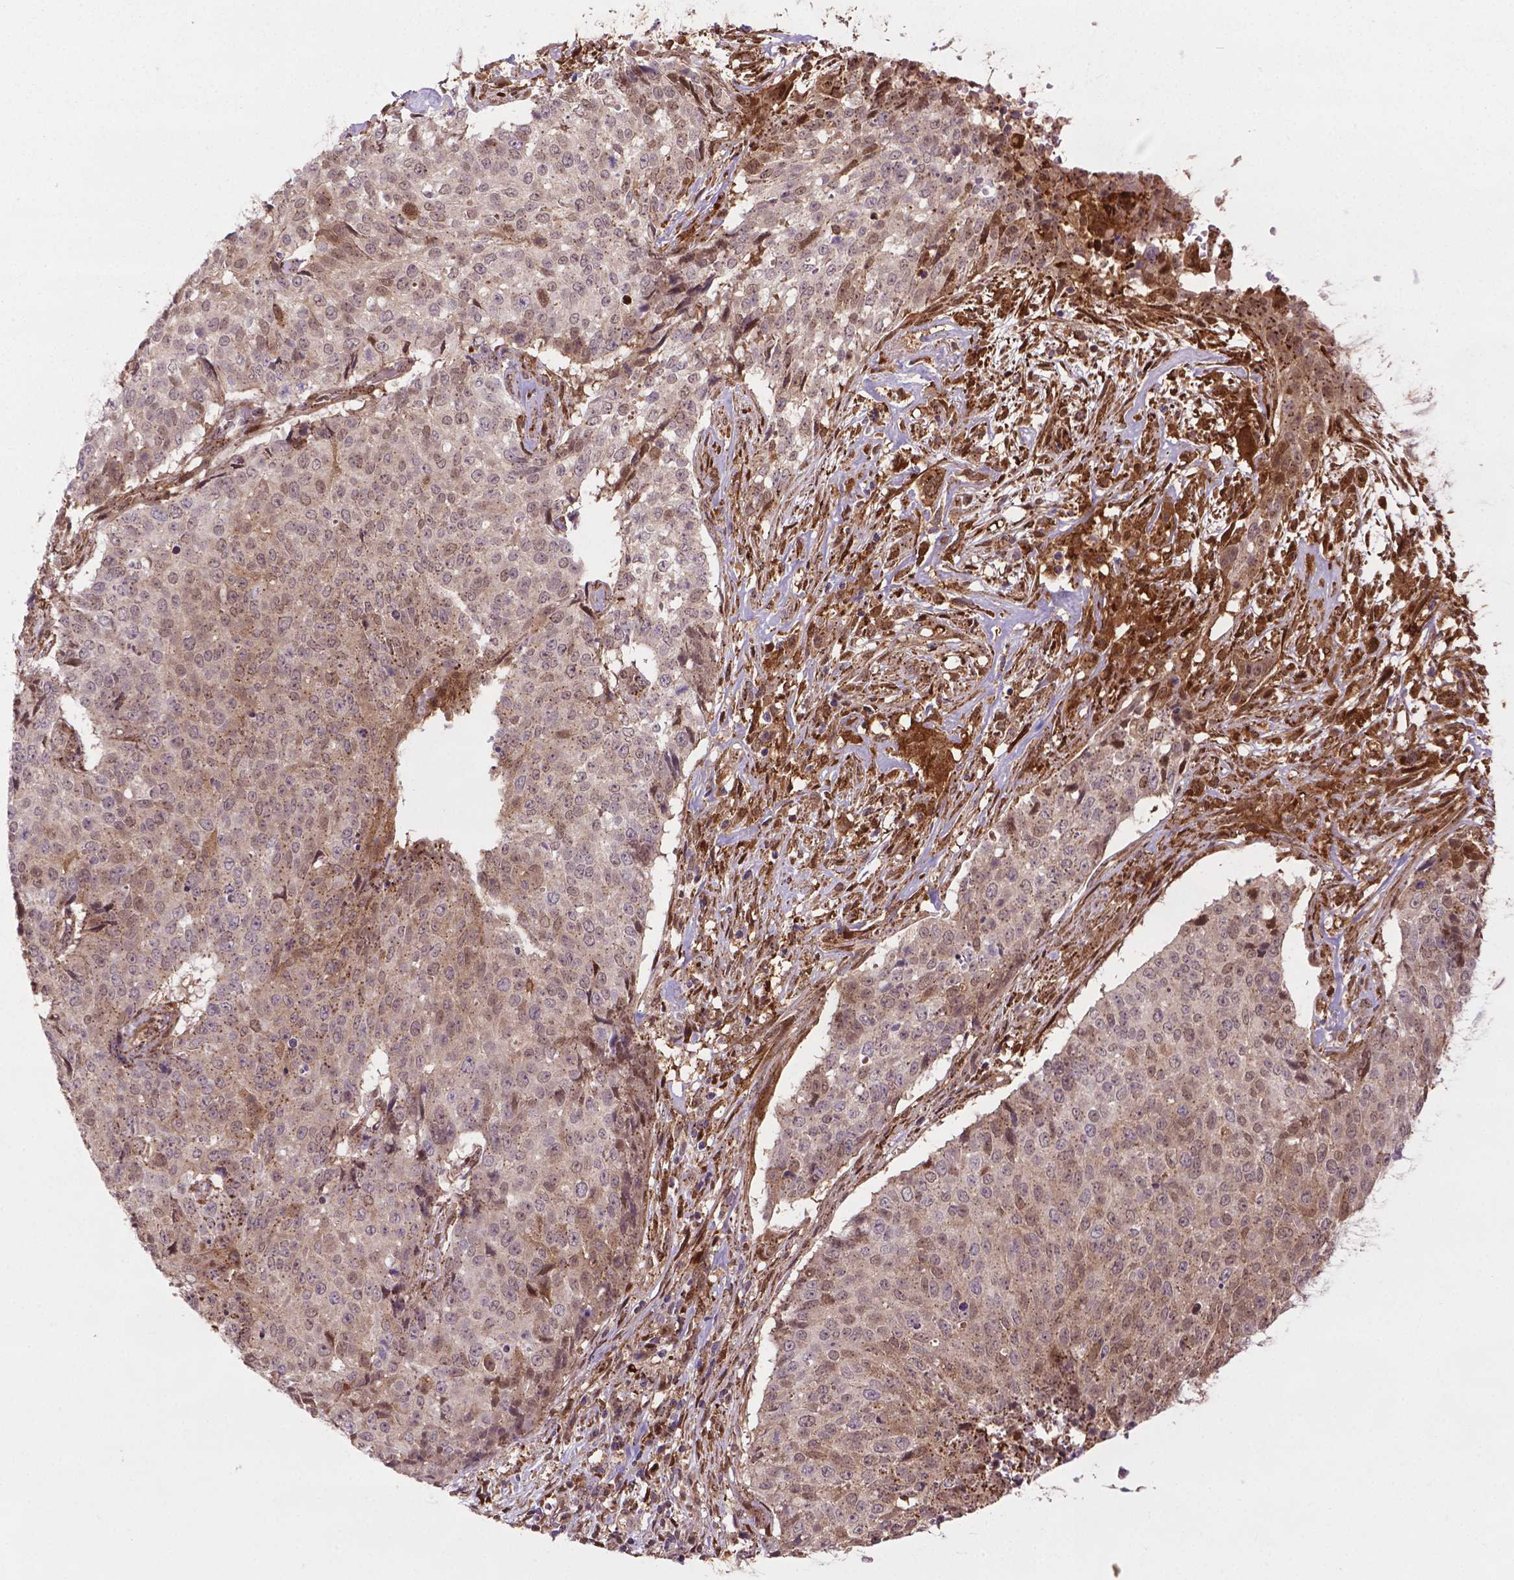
{"staining": {"intensity": "weak", "quantity": "<25%", "location": "cytoplasmic/membranous"}, "tissue": "lung cancer", "cell_type": "Tumor cells", "image_type": "cancer", "snomed": [{"axis": "morphology", "description": "Normal tissue, NOS"}, {"axis": "morphology", "description": "Squamous cell carcinoma, NOS"}, {"axis": "topography", "description": "Bronchus"}, {"axis": "topography", "description": "Lung"}], "caption": "Immunohistochemistry (IHC) photomicrograph of neoplastic tissue: lung squamous cell carcinoma stained with DAB reveals no significant protein positivity in tumor cells.", "gene": "PLIN3", "patient": {"sex": "male", "age": 64}}